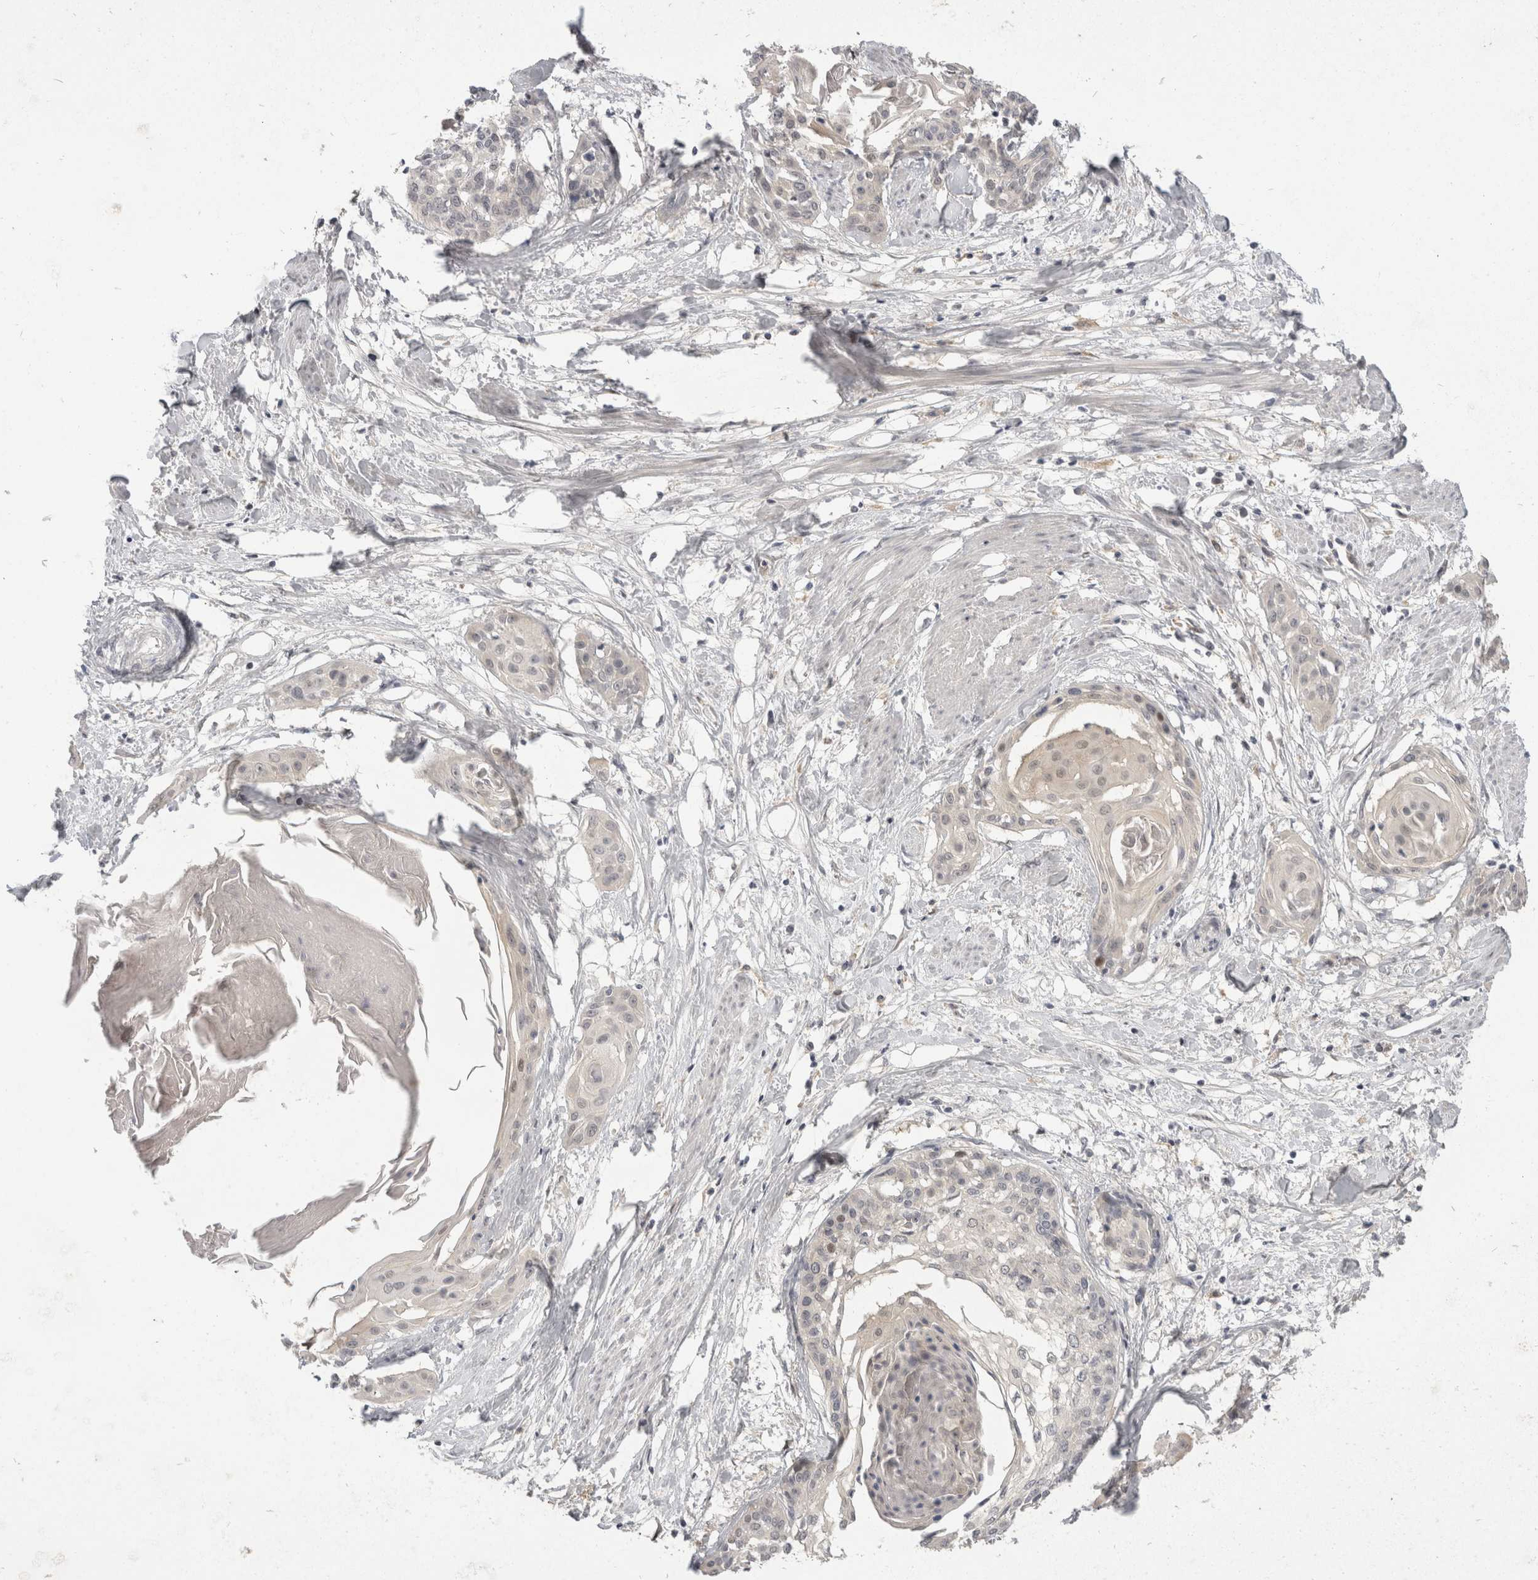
{"staining": {"intensity": "negative", "quantity": "none", "location": "none"}, "tissue": "cervical cancer", "cell_type": "Tumor cells", "image_type": "cancer", "snomed": [{"axis": "morphology", "description": "Squamous cell carcinoma, NOS"}, {"axis": "topography", "description": "Cervix"}], "caption": "An image of cervical cancer stained for a protein reveals no brown staining in tumor cells.", "gene": "TOM1L2", "patient": {"sex": "female", "age": 57}}